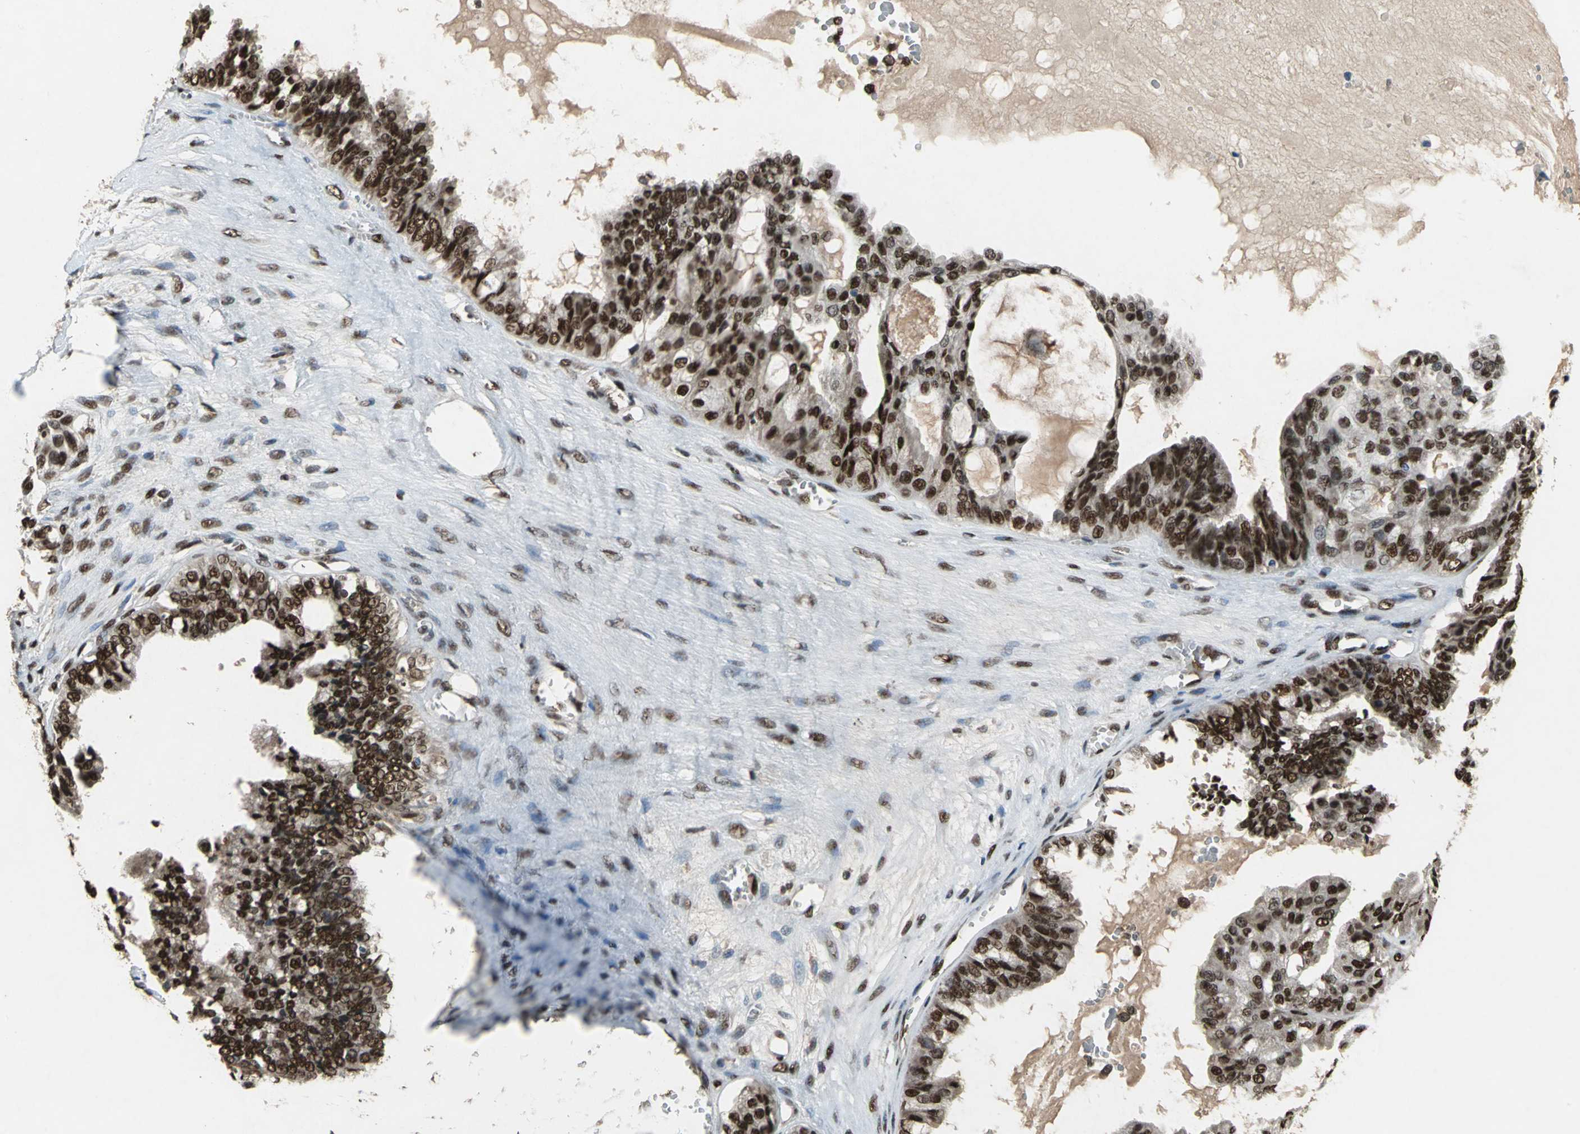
{"staining": {"intensity": "strong", "quantity": ">75%", "location": "nuclear"}, "tissue": "ovarian cancer", "cell_type": "Tumor cells", "image_type": "cancer", "snomed": [{"axis": "morphology", "description": "Carcinoma, NOS"}, {"axis": "morphology", "description": "Carcinoma, endometroid"}, {"axis": "topography", "description": "Ovary"}], "caption": "Strong nuclear staining is identified in approximately >75% of tumor cells in carcinoma (ovarian). The staining was performed using DAB (3,3'-diaminobenzidine) to visualize the protein expression in brown, while the nuclei were stained in blue with hematoxylin (Magnification: 20x).", "gene": "MTA2", "patient": {"sex": "female", "age": 50}}